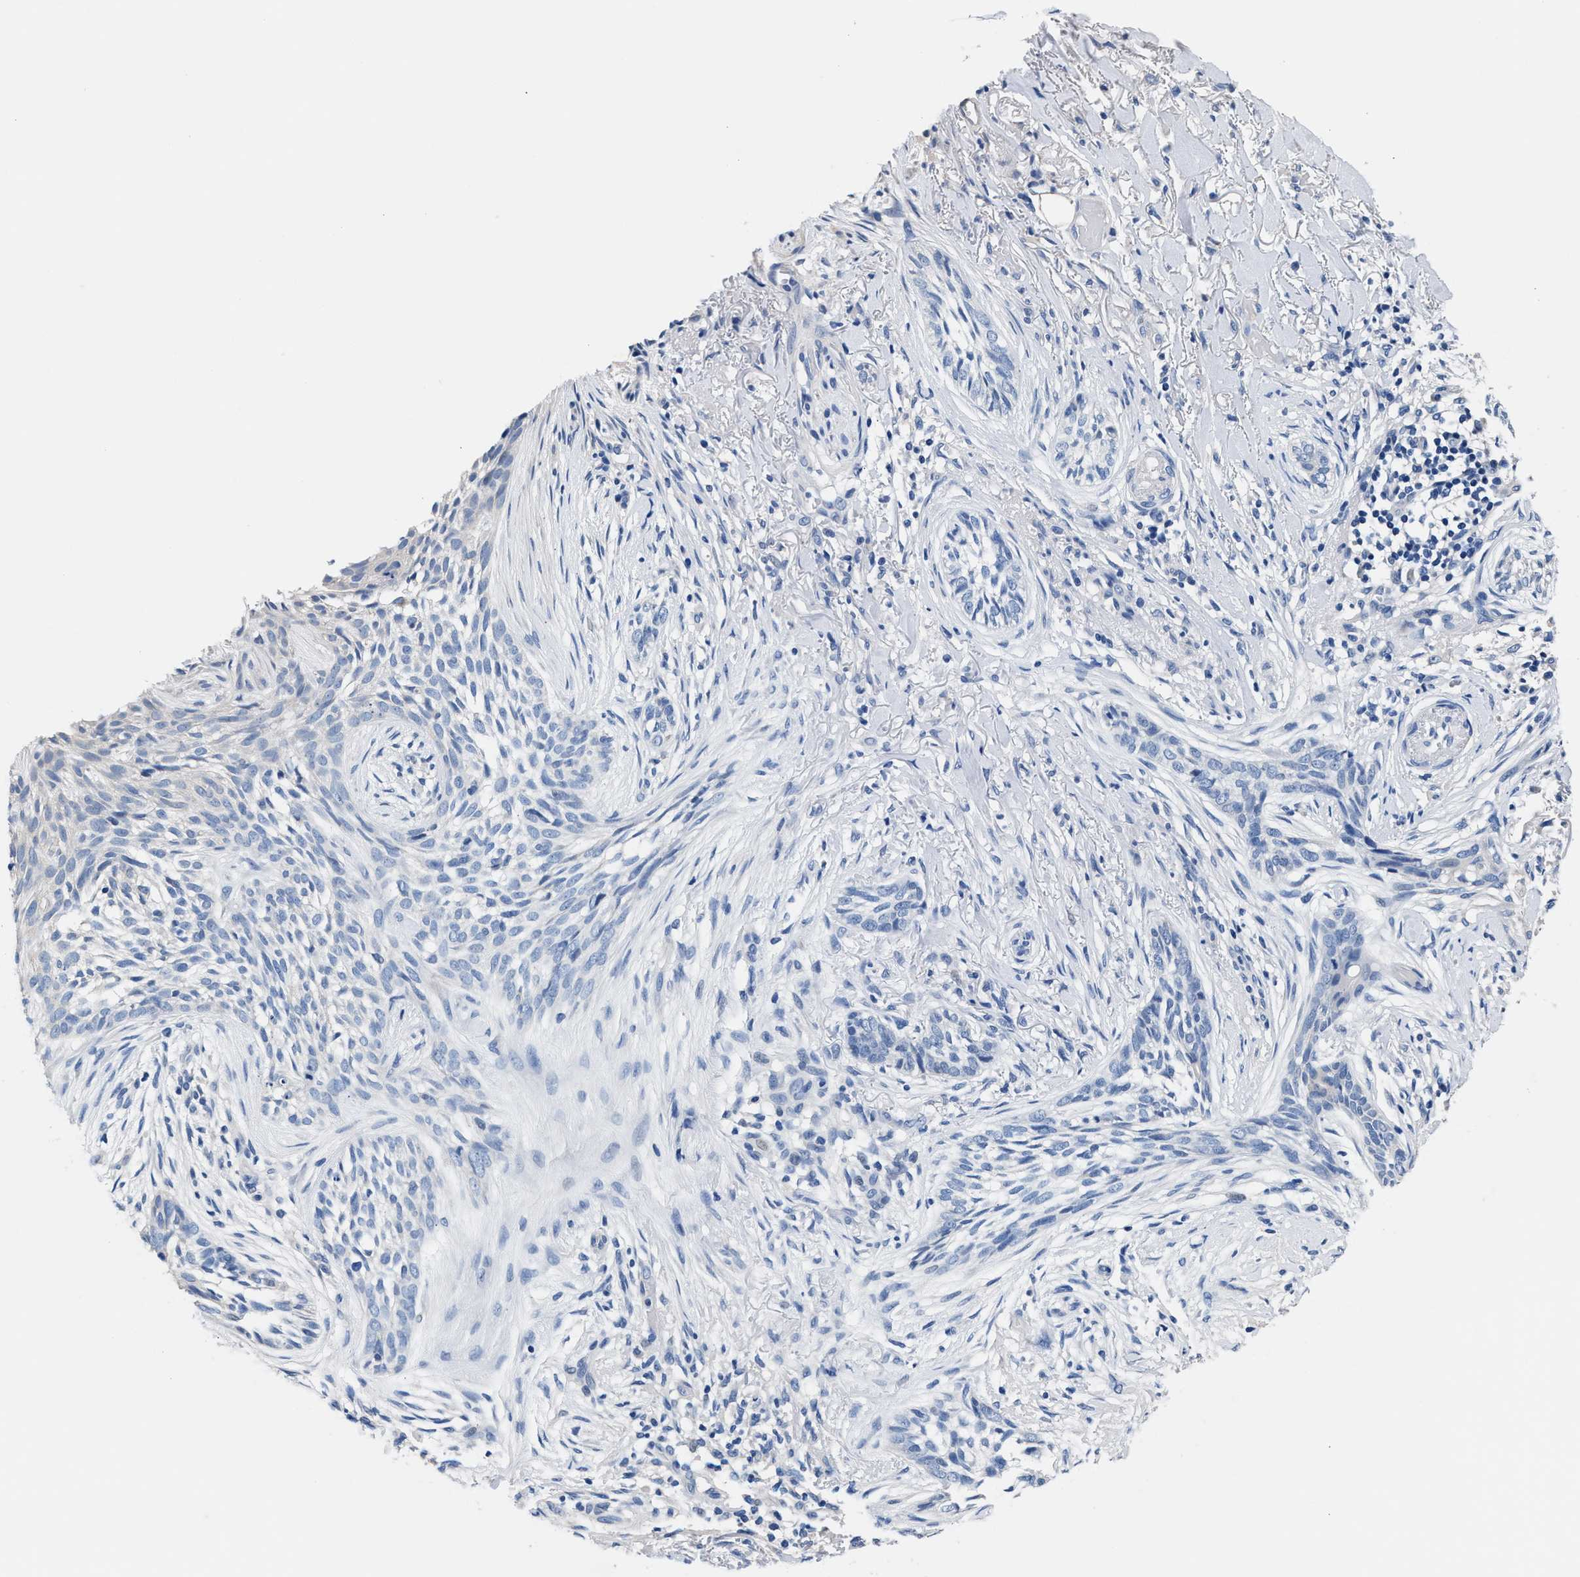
{"staining": {"intensity": "negative", "quantity": "none", "location": "none"}, "tissue": "skin cancer", "cell_type": "Tumor cells", "image_type": "cancer", "snomed": [{"axis": "morphology", "description": "Basal cell carcinoma"}, {"axis": "topography", "description": "Skin"}], "caption": "A photomicrograph of human skin cancer (basal cell carcinoma) is negative for staining in tumor cells.", "gene": "GSTM1", "patient": {"sex": "female", "age": 88}}